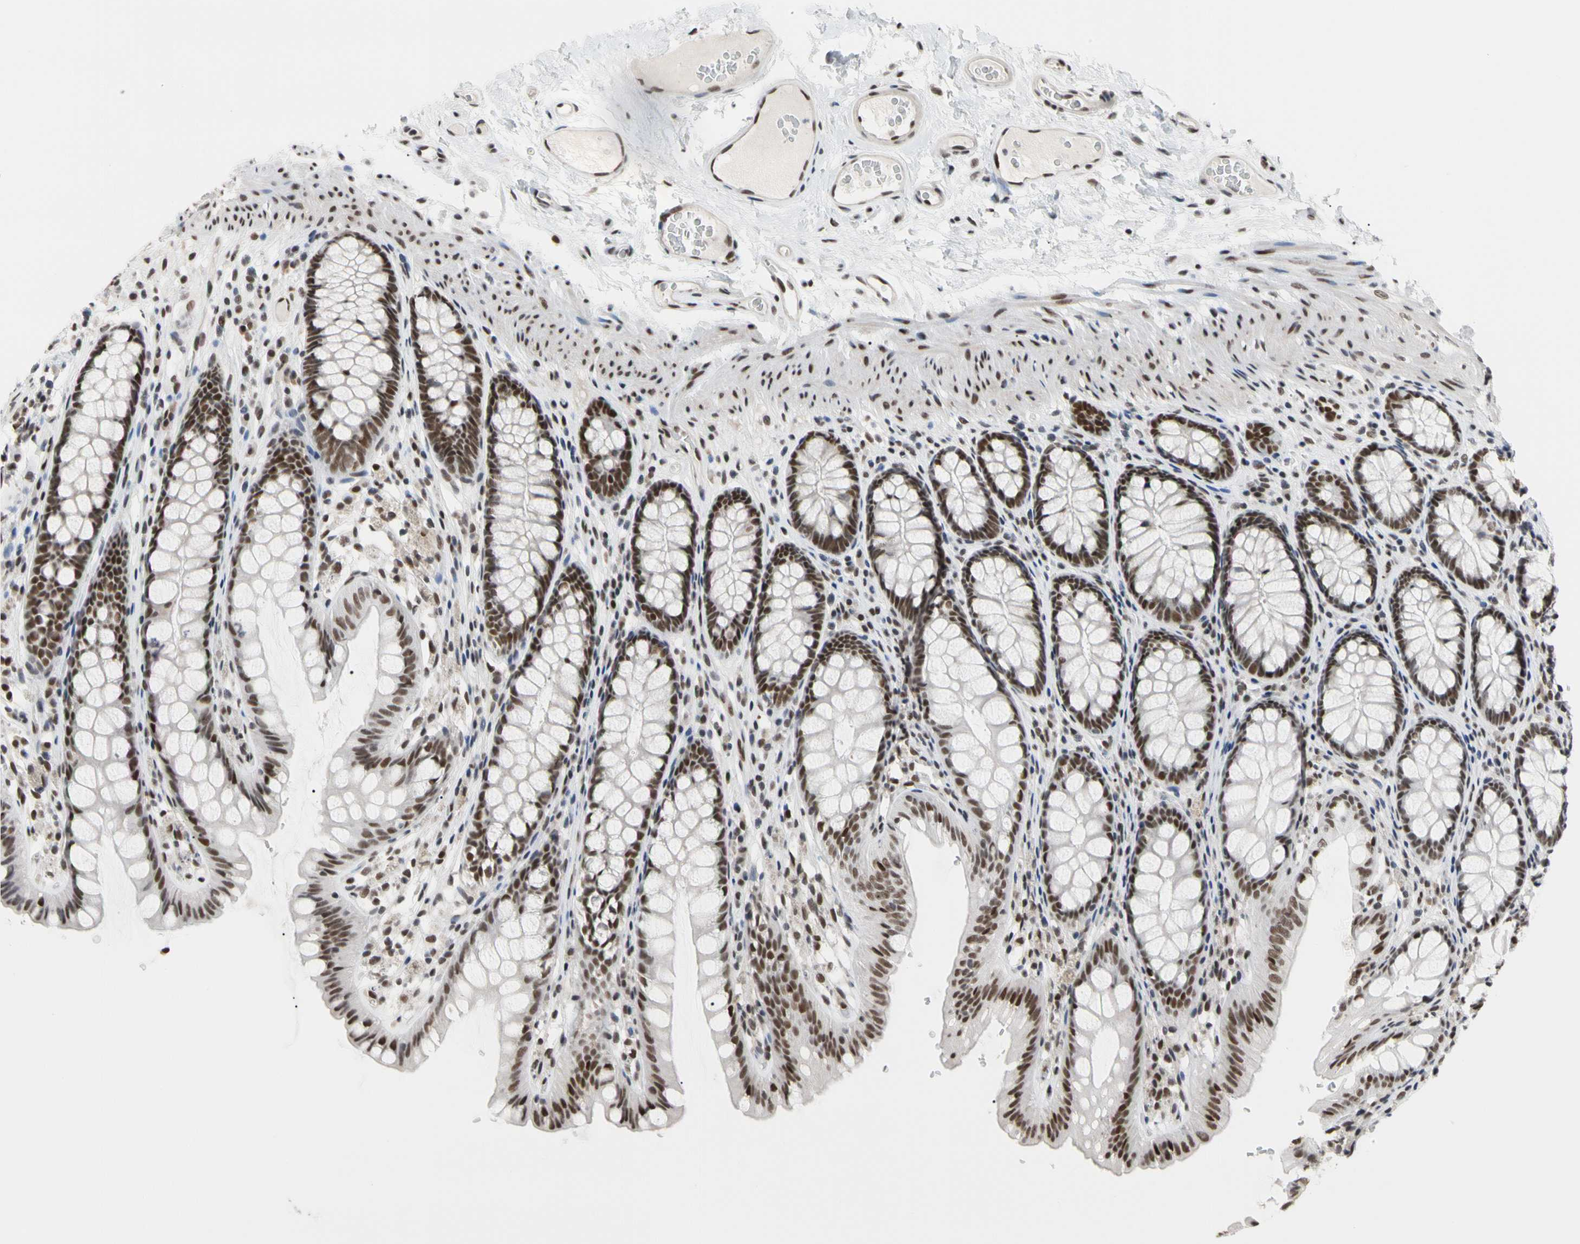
{"staining": {"intensity": "moderate", "quantity": ">75%", "location": "nuclear"}, "tissue": "colon", "cell_type": "Endothelial cells", "image_type": "normal", "snomed": [{"axis": "morphology", "description": "Normal tissue, NOS"}, {"axis": "topography", "description": "Colon"}], "caption": "High-power microscopy captured an IHC histopathology image of unremarkable colon, revealing moderate nuclear positivity in approximately >75% of endothelial cells.", "gene": "FAM98B", "patient": {"sex": "female", "age": 55}}